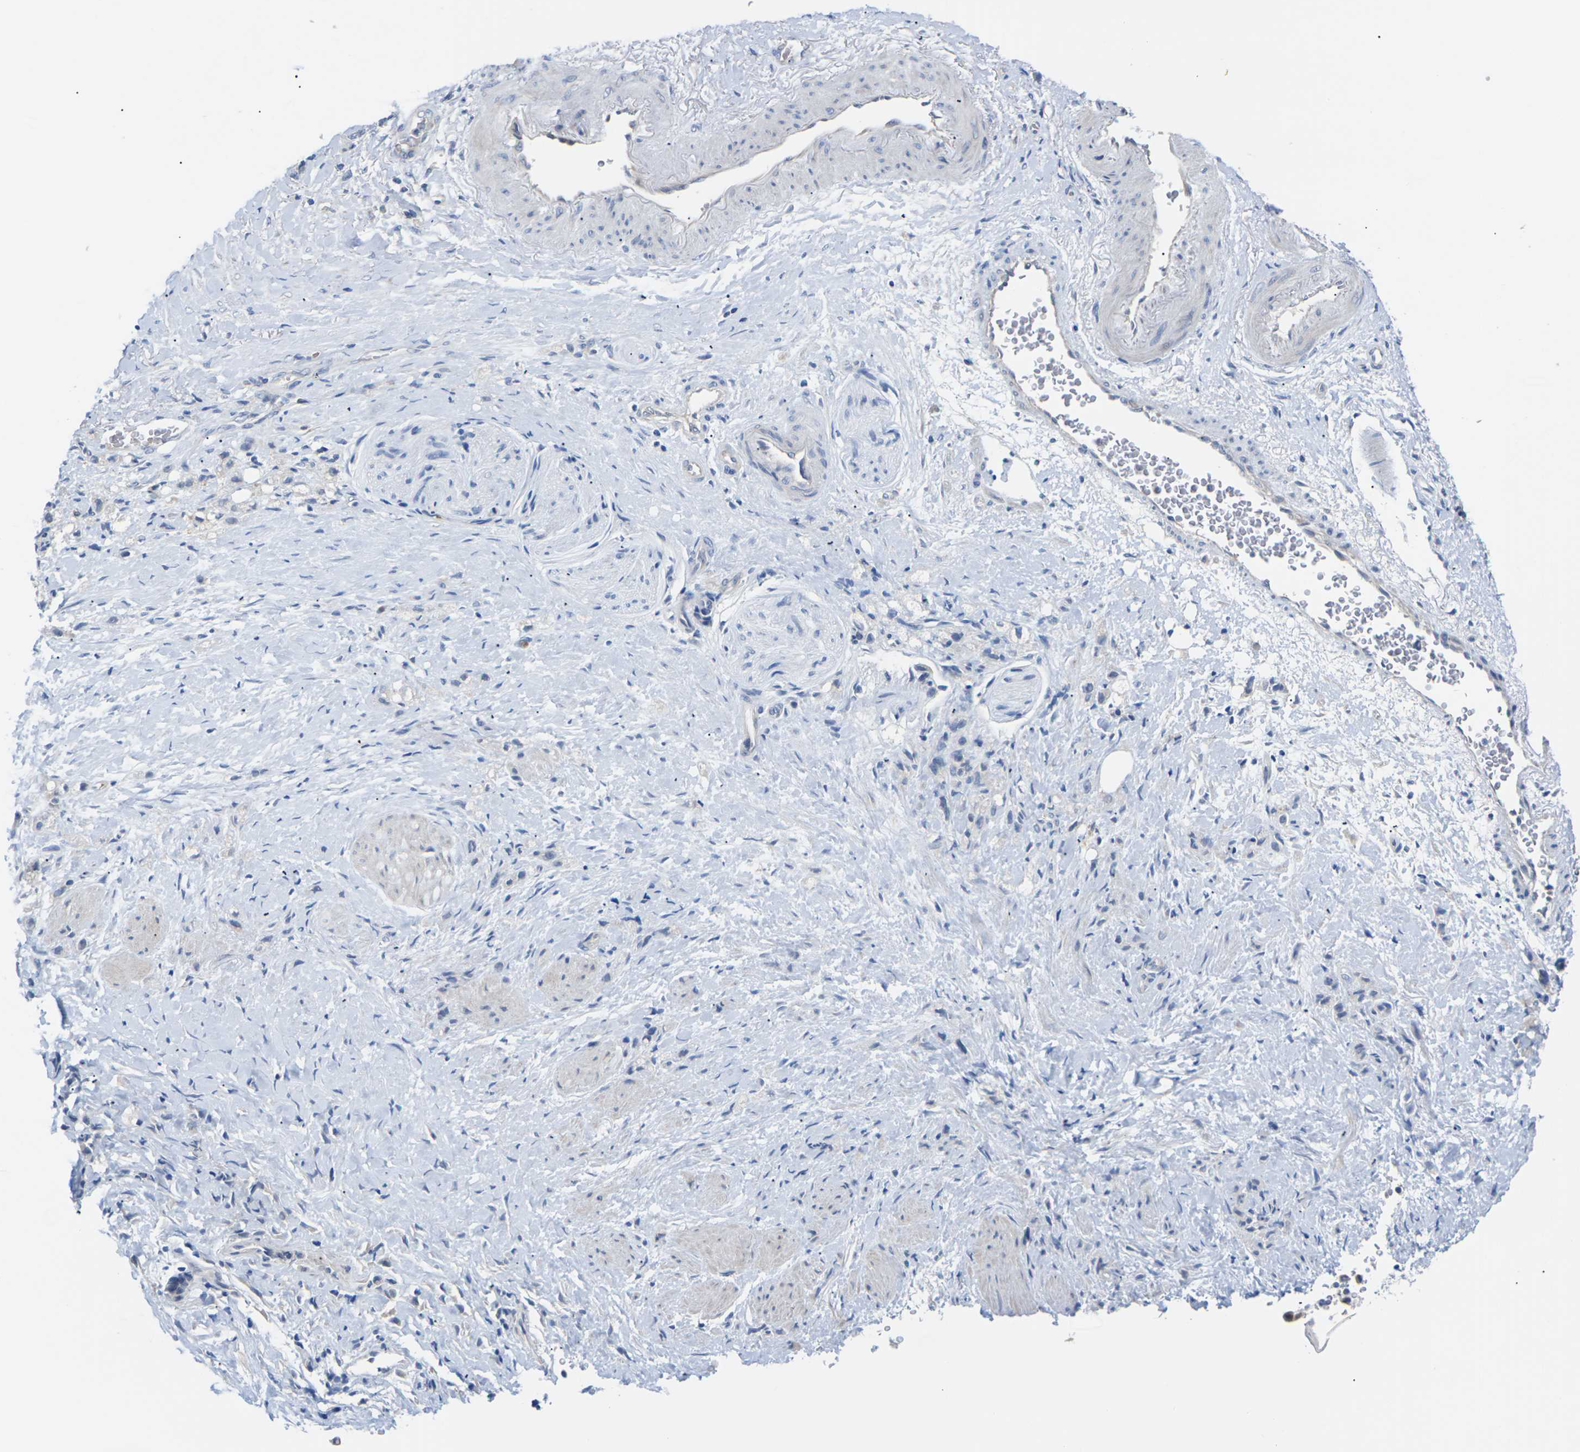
{"staining": {"intensity": "negative", "quantity": "none", "location": "none"}, "tissue": "stomach cancer", "cell_type": "Tumor cells", "image_type": "cancer", "snomed": [{"axis": "morphology", "description": "Adenocarcinoma, NOS"}, {"axis": "topography", "description": "Stomach"}], "caption": "A histopathology image of stomach cancer stained for a protein reveals no brown staining in tumor cells. (DAB immunohistochemistry, high magnification).", "gene": "TMCO4", "patient": {"sex": "male", "age": 82}}